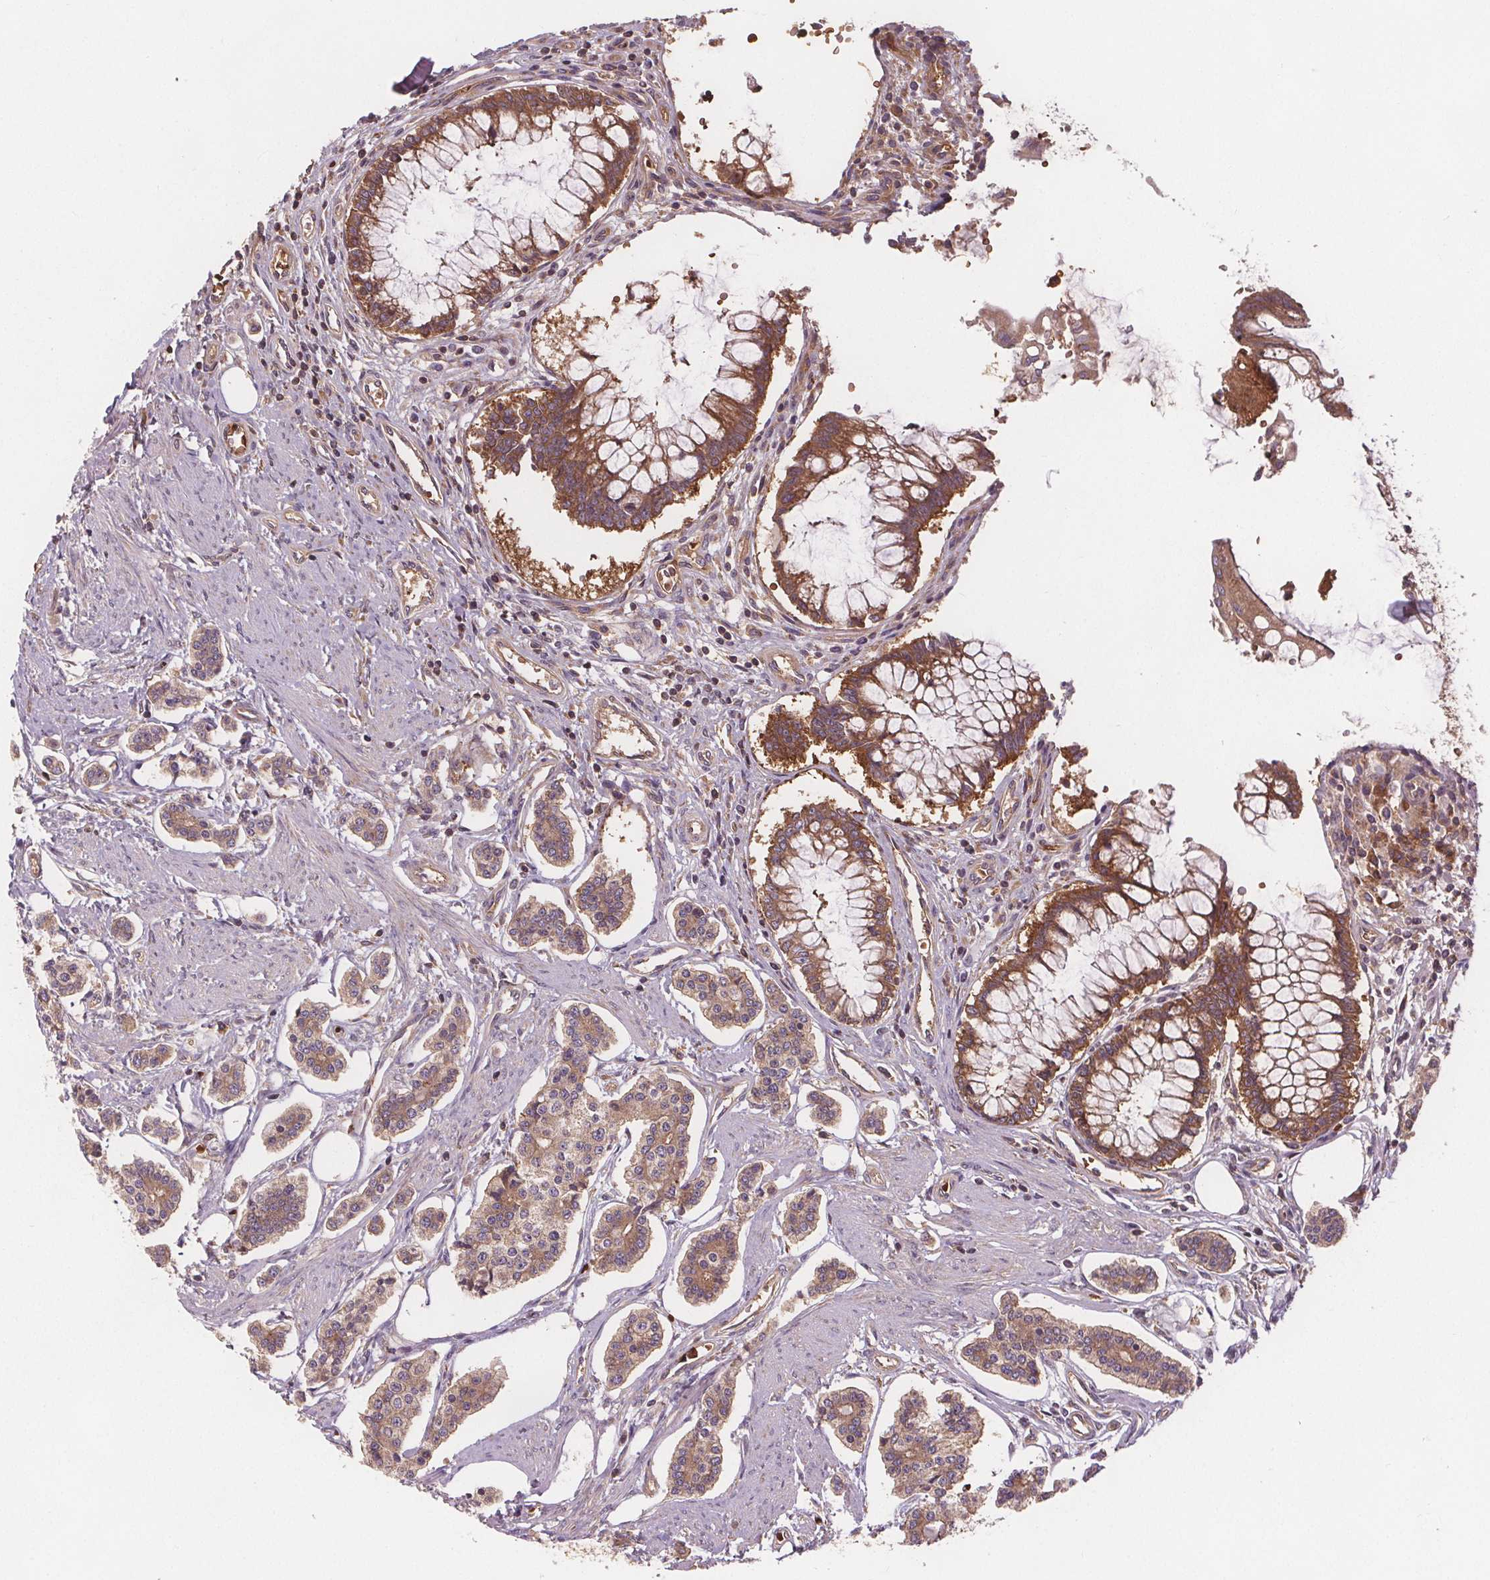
{"staining": {"intensity": "moderate", "quantity": "25%-75%", "location": "cytoplasmic/membranous"}, "tissue": "carcinoid", "cell_type": "Tumor cells", "image_type": "cancer", "snomed": [{"axis": "morphology", "description": "Carcinoid, malignant, NOS"}, {"axis": "topography", "description": "Small intestine"}], "caption": "This is a micrograph of immunohistochemistry (IHC) staining of malignant carcinoid, which shows moderate expression in the cytoplasmic/membranous of tumor cells.", "gene": "EIF3D", "patient": {"sex": "female", "age": 65}}